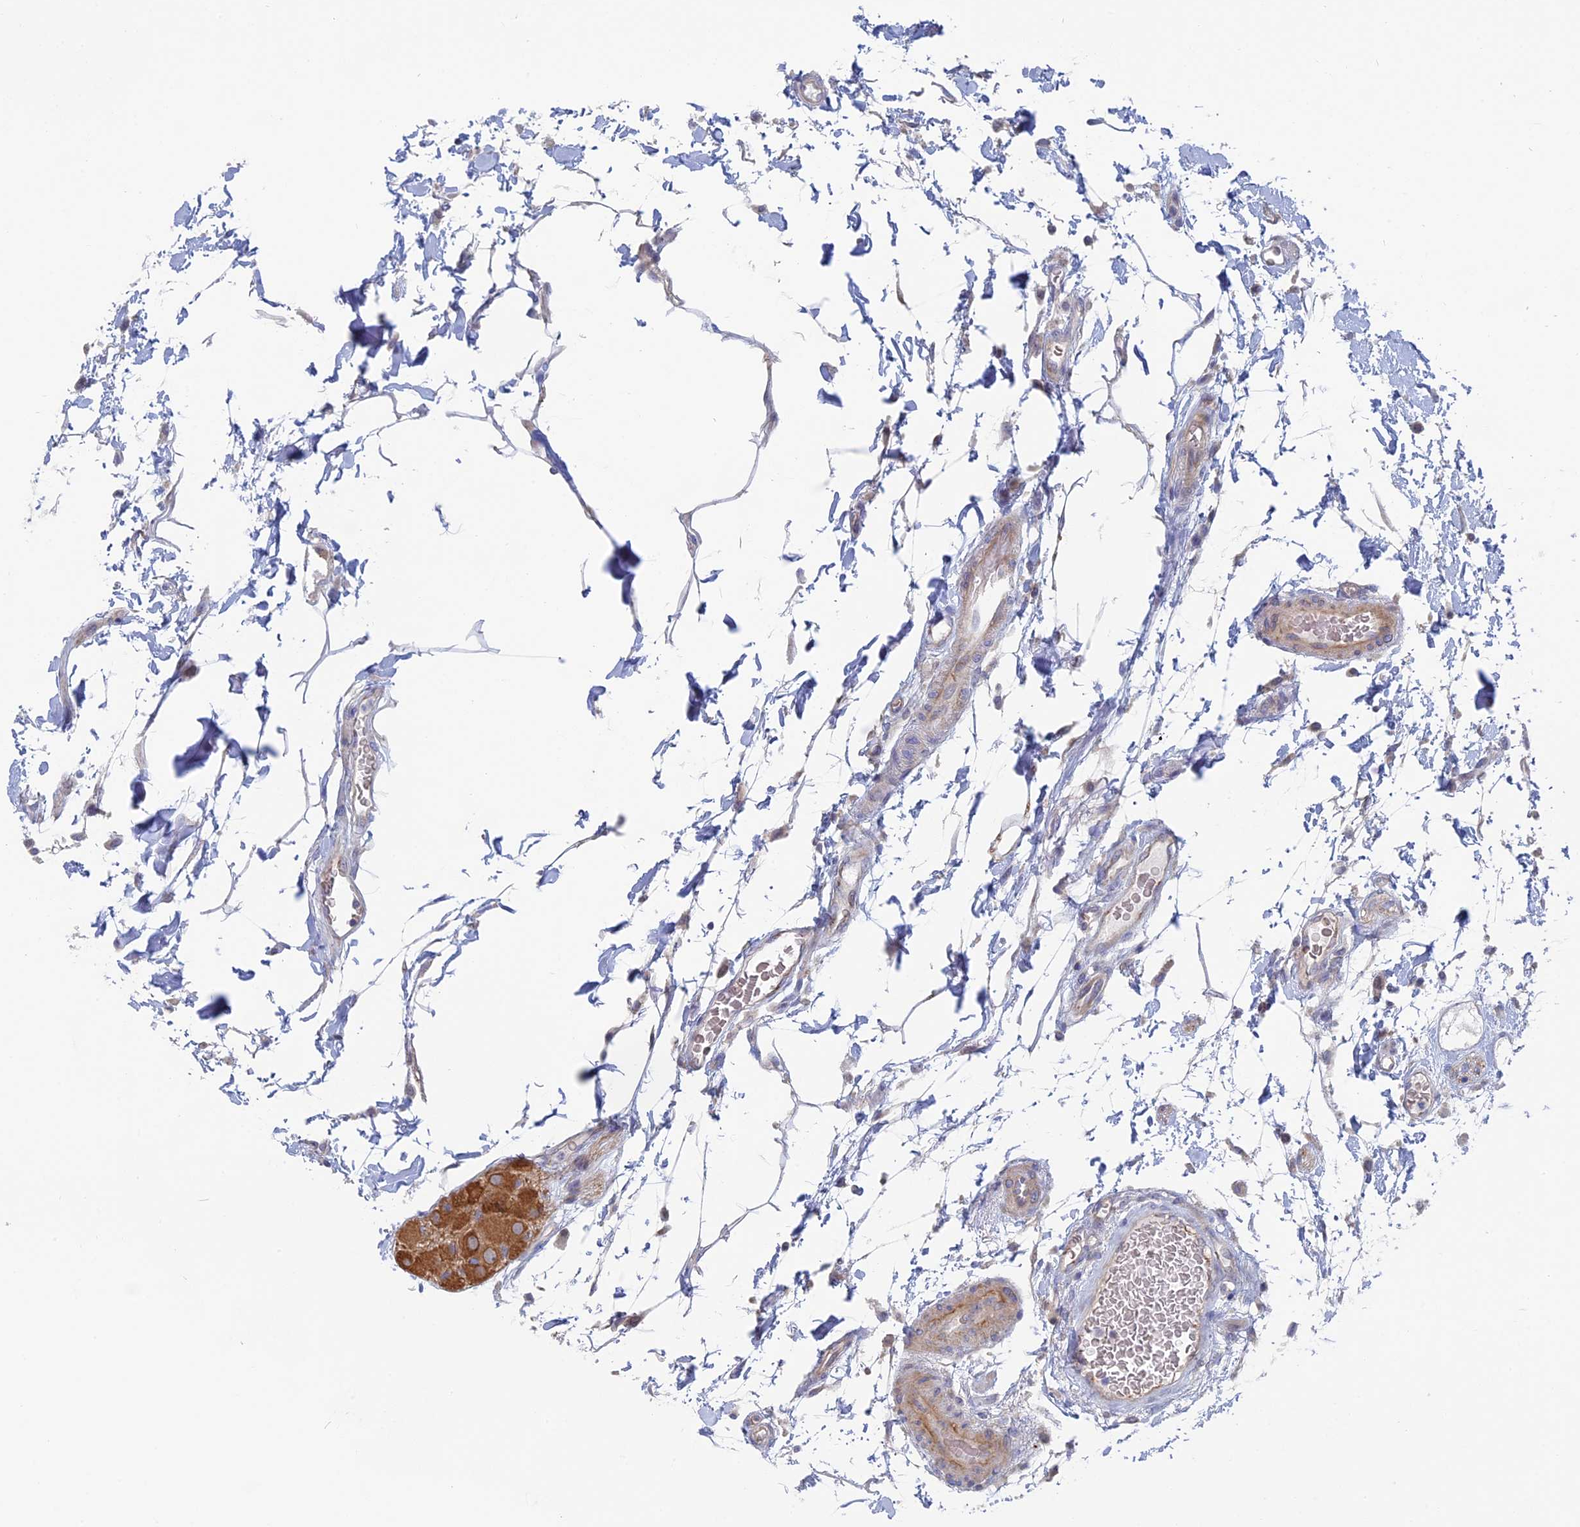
{"staining": {"intensity": "weak", "quantity": ">75%", "location": "cytoplasmic/membranous"}, "tissue": "colon", "cell_type": "Endothelial cells", "image_type": "normal", "snomed": [{"axis": "morphology", "description": "Normal tissue, NOS"}, {"axis": "topography", "description": "Colon"}], "caption": "Immunohistochemical staining of normal human colon displays >75% levels of weak cytoplasmic/membranous protein positivity in about >75% of endothelial cells. The protein of interest is stained brown, and the nuclei are stained in blue (DAB (3,3'-diaminobenzidine) IHC with brightfield microscopy, high magnification).", "gene": "TBC1D30", "patient": {"sex": "female", "age": 79}}